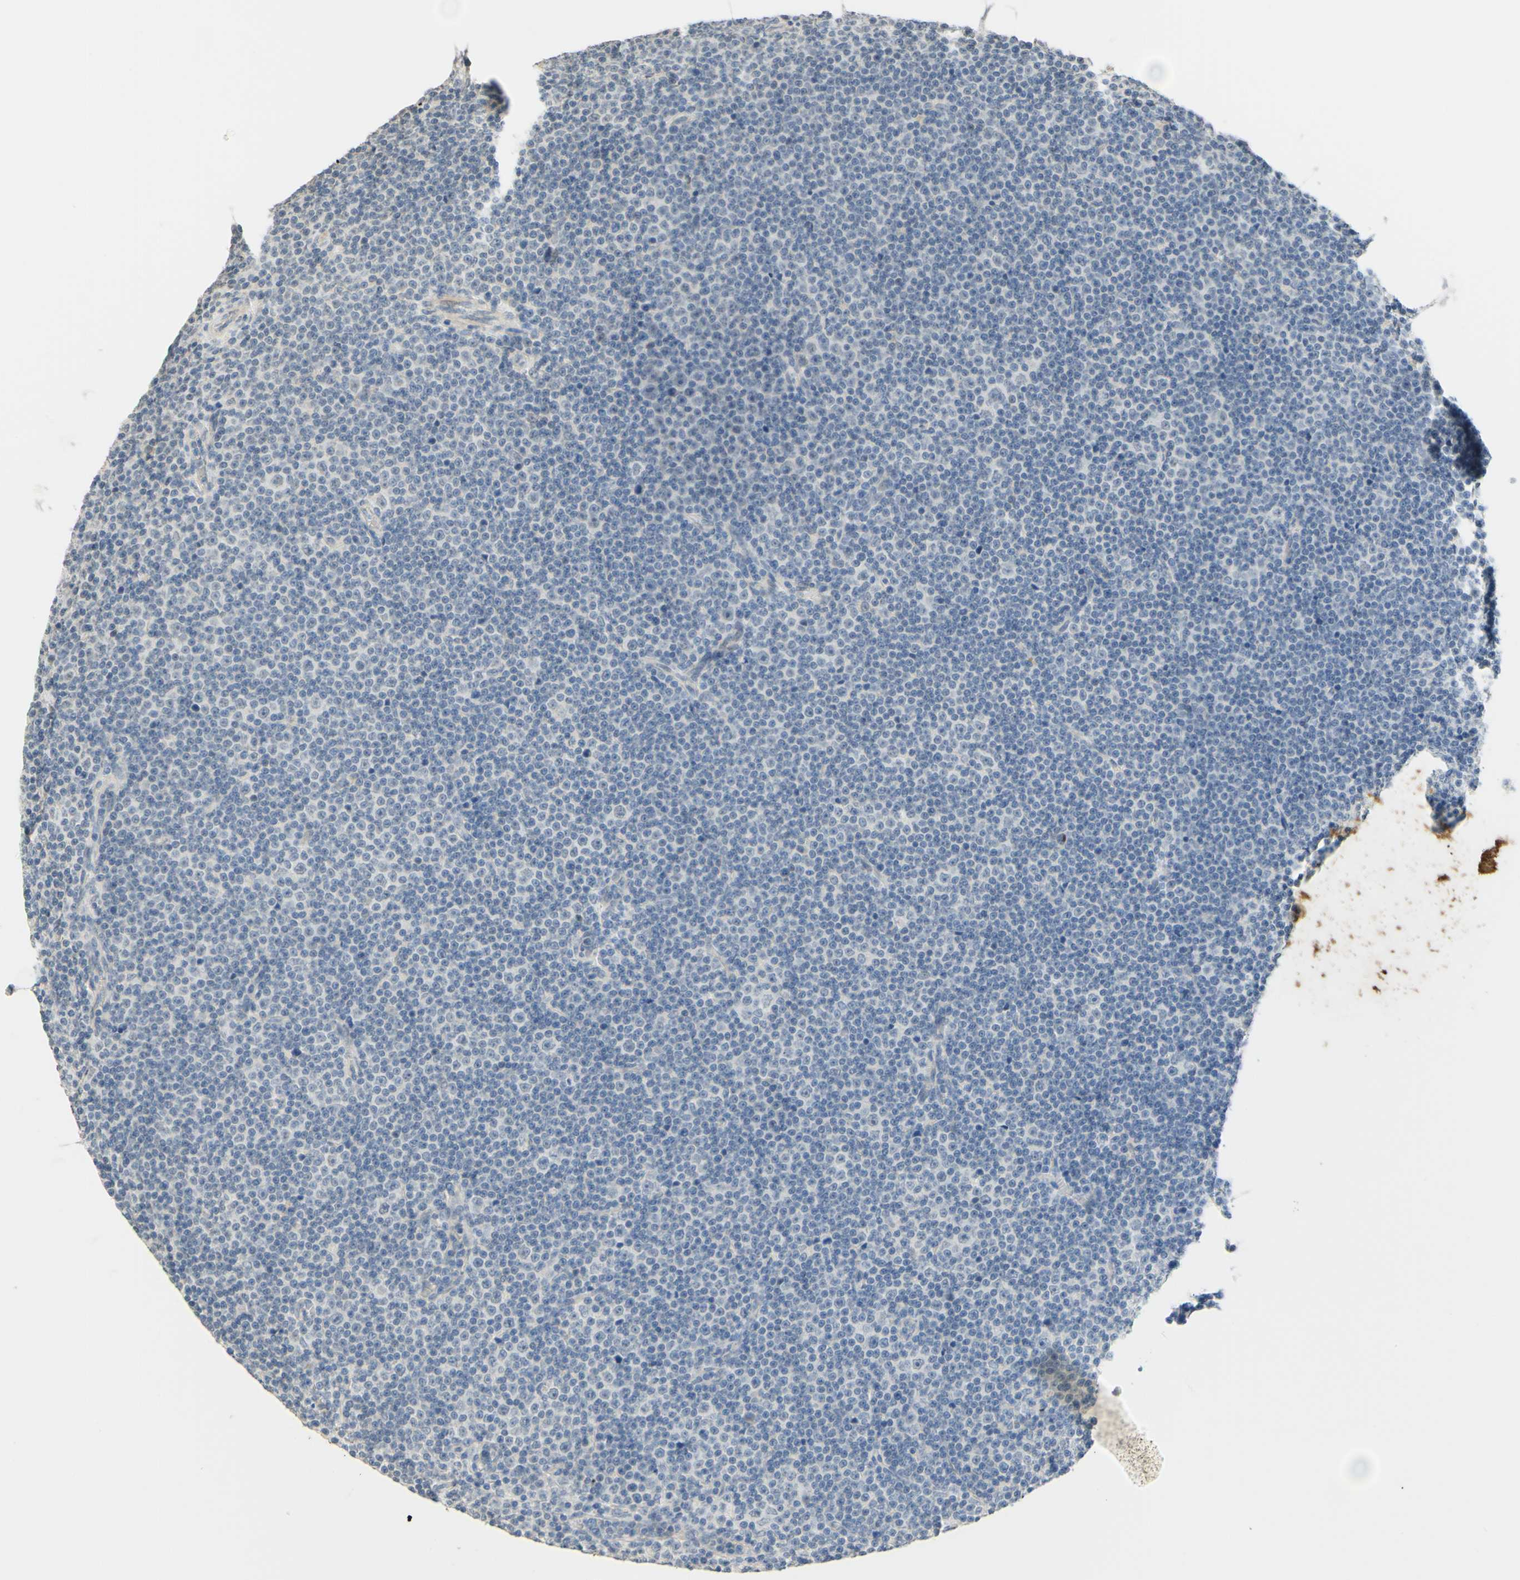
{"staining": {"intensity": "negative", "quantity": "none", "location": "none"}, "tissue": "lymphoma", "cell_type": "Tumor cells", "image_type": "cancer", "snomed": [{"axis": "morphology", "description": "Malignant lymphoma, non-Hodgkin's type, Low grade"}, {"axis": "topography", "description": "Lymph node"}], "caption": "Protein analysis of lymphoma exhibits no significant staining in tumor cells. The staining was performed using DAB (3,3'-diaminobenzidine) to visualize the protein expression in brown, while the nuclei were stained in blue with hematoxylin (Magnification: 20x).", "gene": "MAG", "patient": {"sex": "female", "age": 67}}